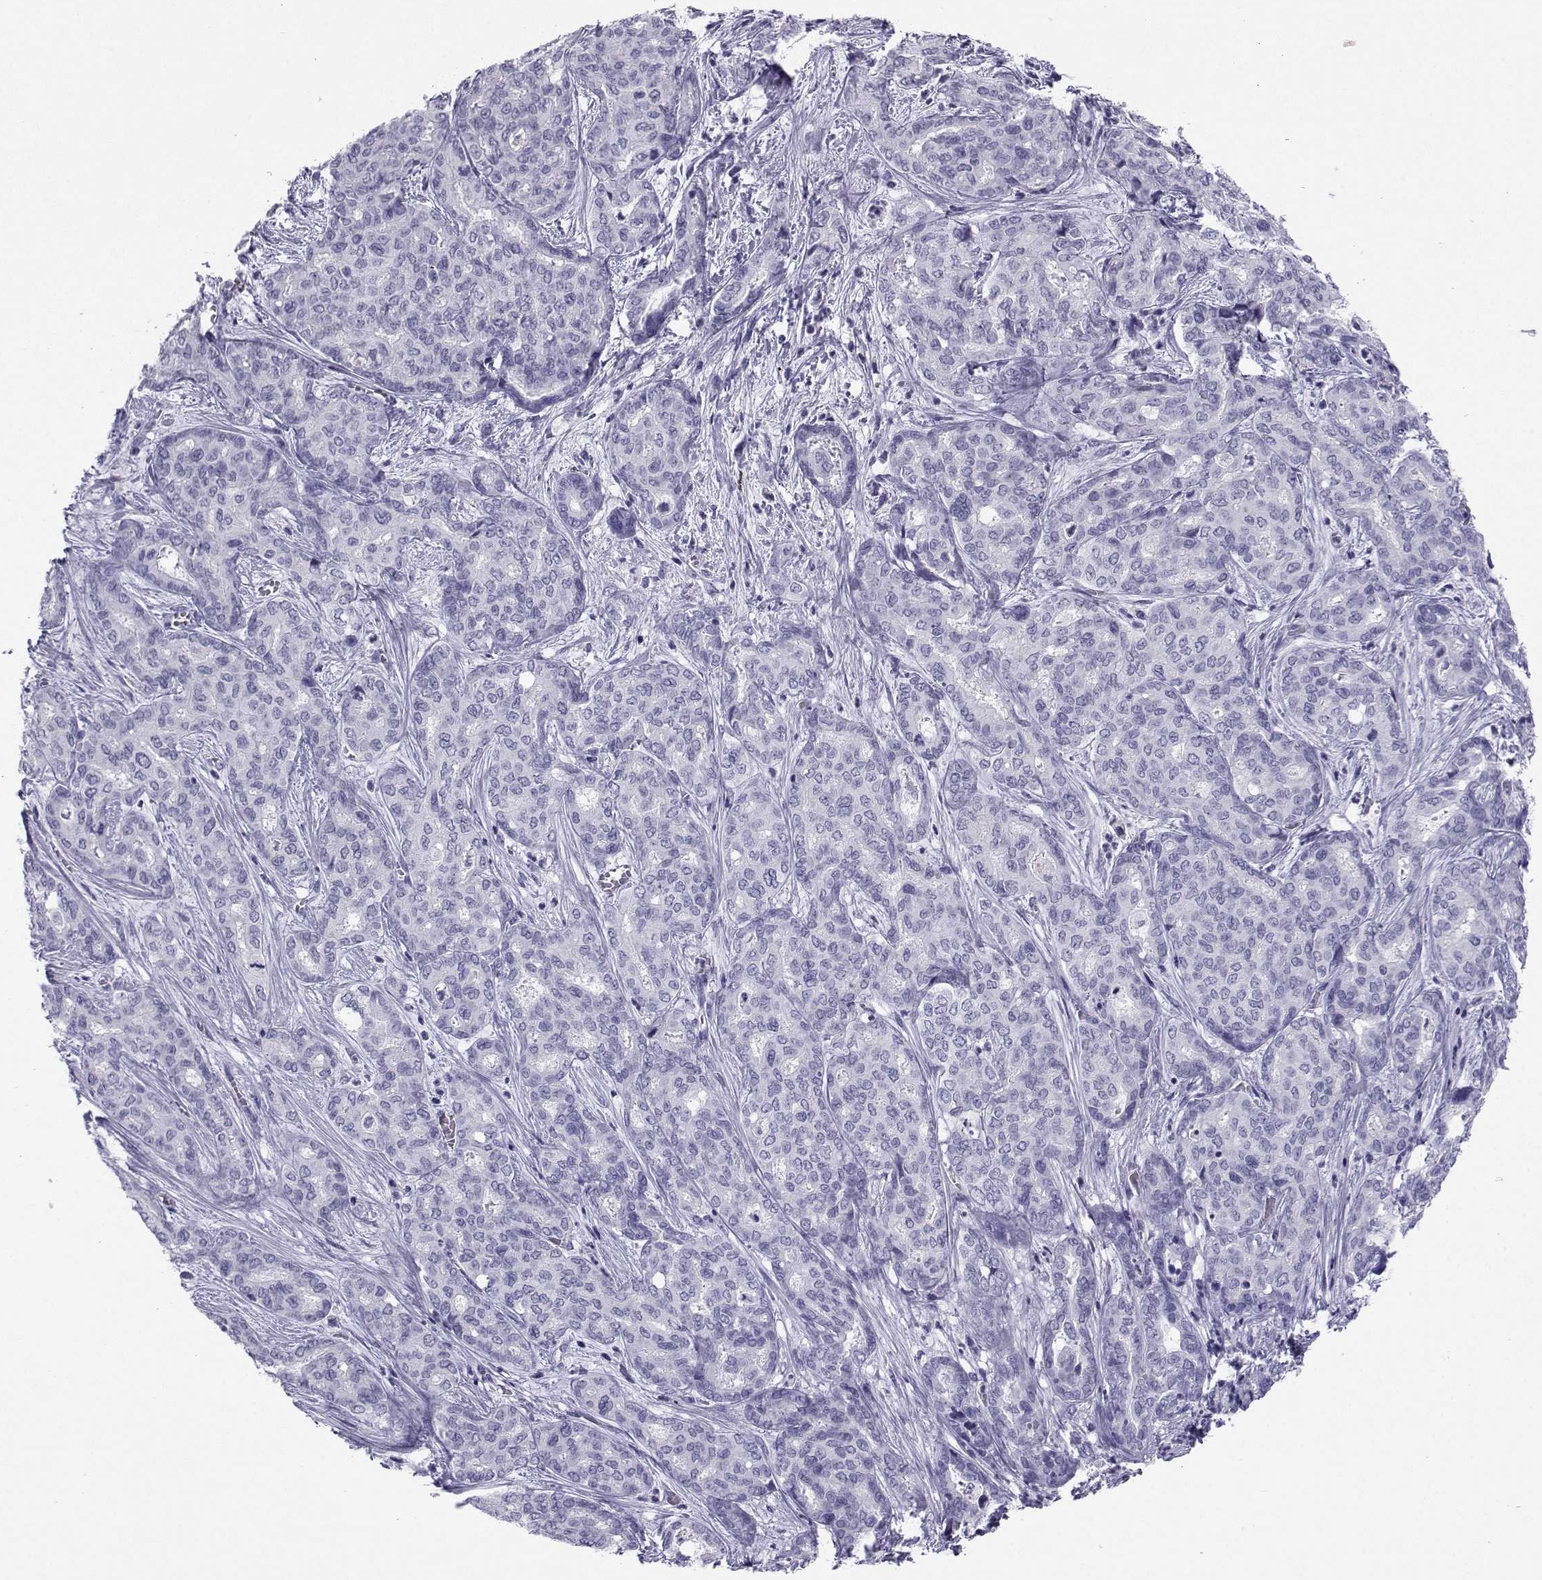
{"staining": {"intensity": "negative", "quantity": "none", "location": "none"}, "tissue": "liver cancer", "cell_type": "Tumor cells", "image_type": "cancer", "snomed": [{"axis": "morphology", "description": "Cholangiocarcinoma"}, {"axis": "topography", "description": "Liver"}], "caption": "The immunohistochemistry (IHC) histopathology image has no significant staining in tumor cells of liver cancer (cholangiocarcinoma) tissue.", "gene": "SST", "patient": {"sex": "female", "age": 64}}